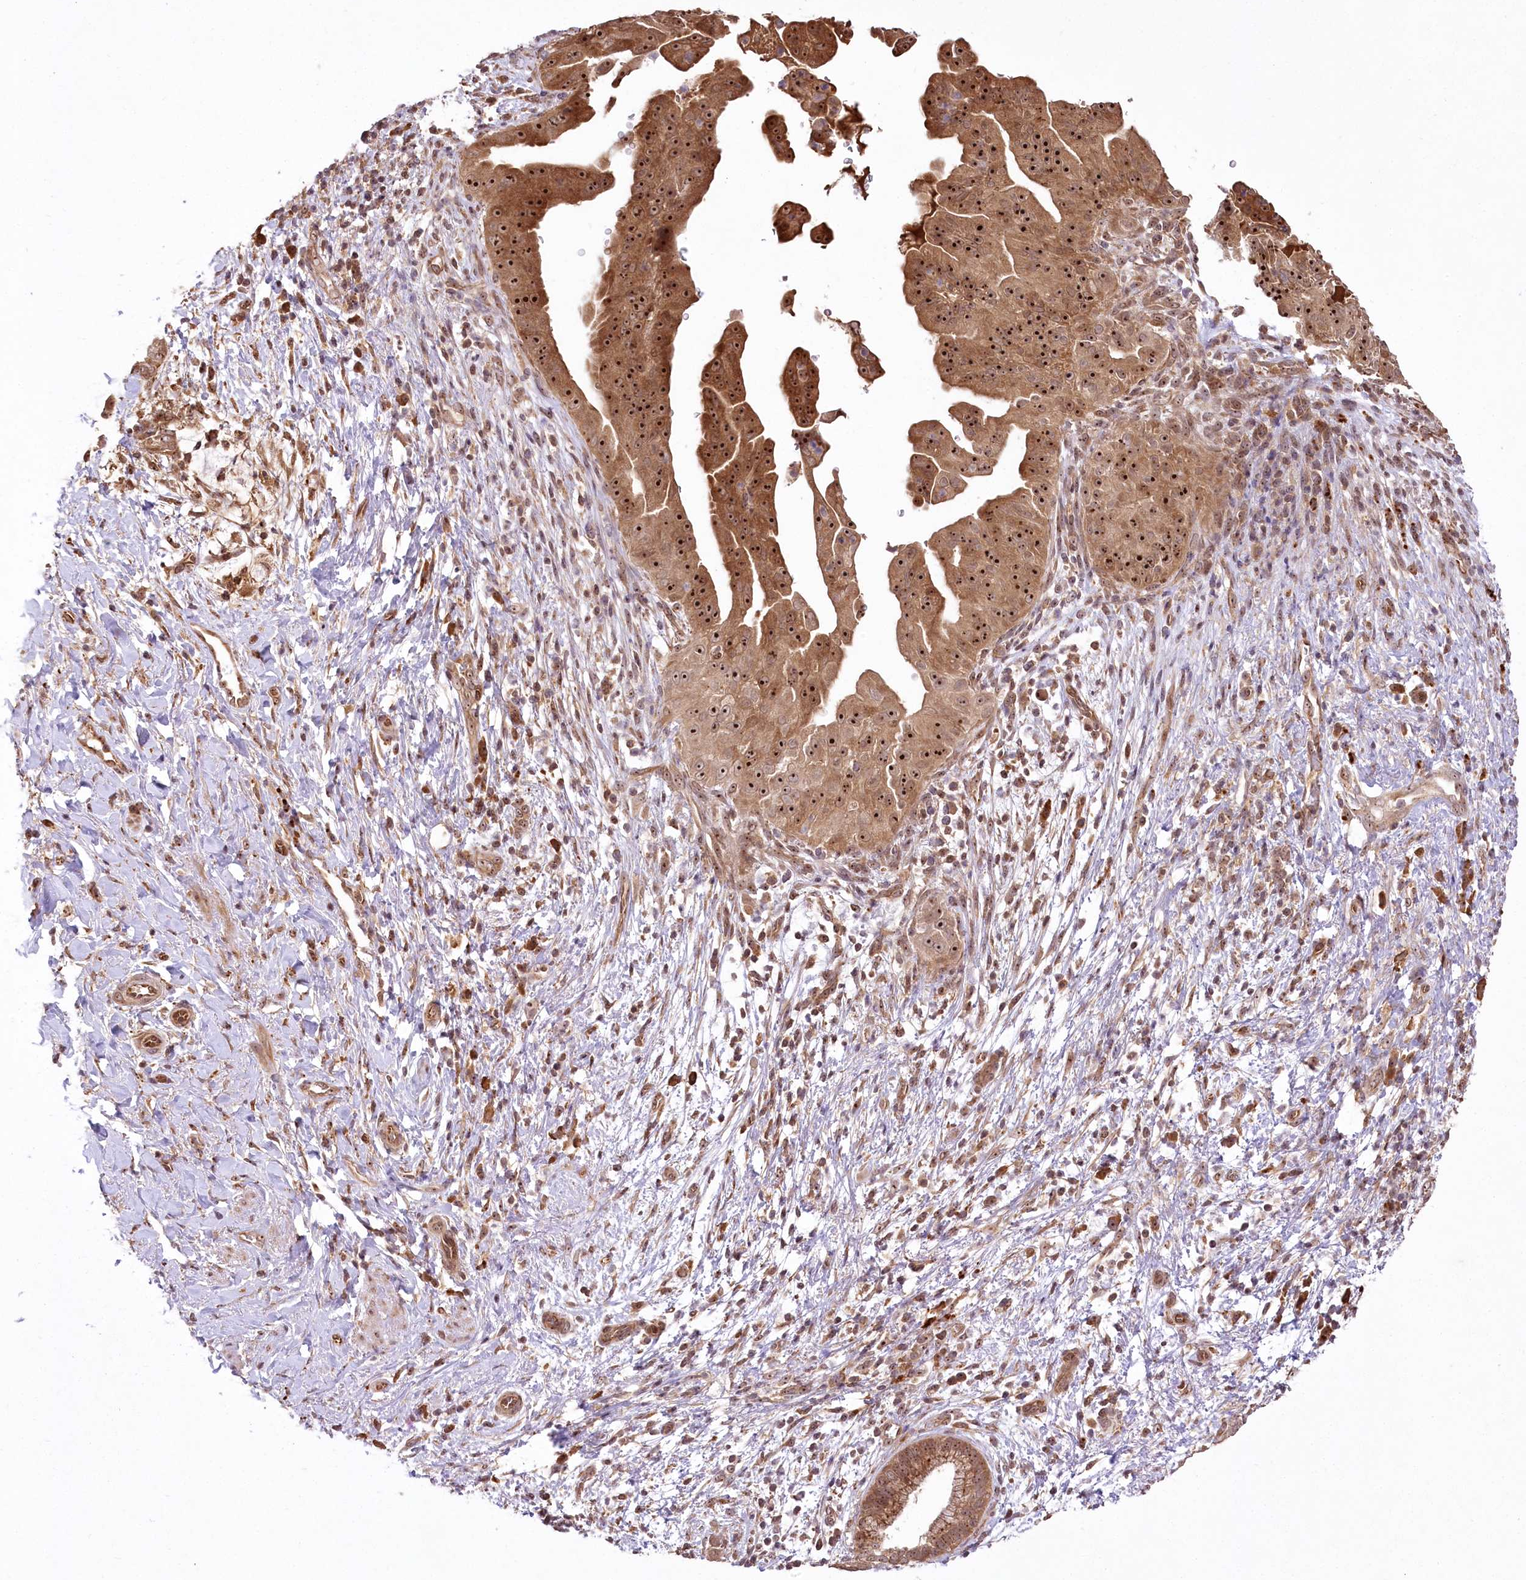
{"staining": {"intensity": "strong", "quantity": ">75%", "location": "cytoplasmic/membranous,nuclear"}, "tissue": "pancreatic cancer", "cell_type": "Tumor cells", "image_type": "cancer", "snomed": [{"axis": "morphology", "description": "Adenocarcinoma, NOS"}, {"axis": "topography", "description": "Pancreas"}], "caption": "Pancreatic cancer (adenocarcinoma) stained with IHC demonstrates strong cytoplasmic/membranous and nuclear positivity in approximately >75% of tumor cells. (DAB = brown stain, brightfield microscopy at high magnification).", "gene": "SERGEF", "patient": {"sex": "female", "age": 78}}